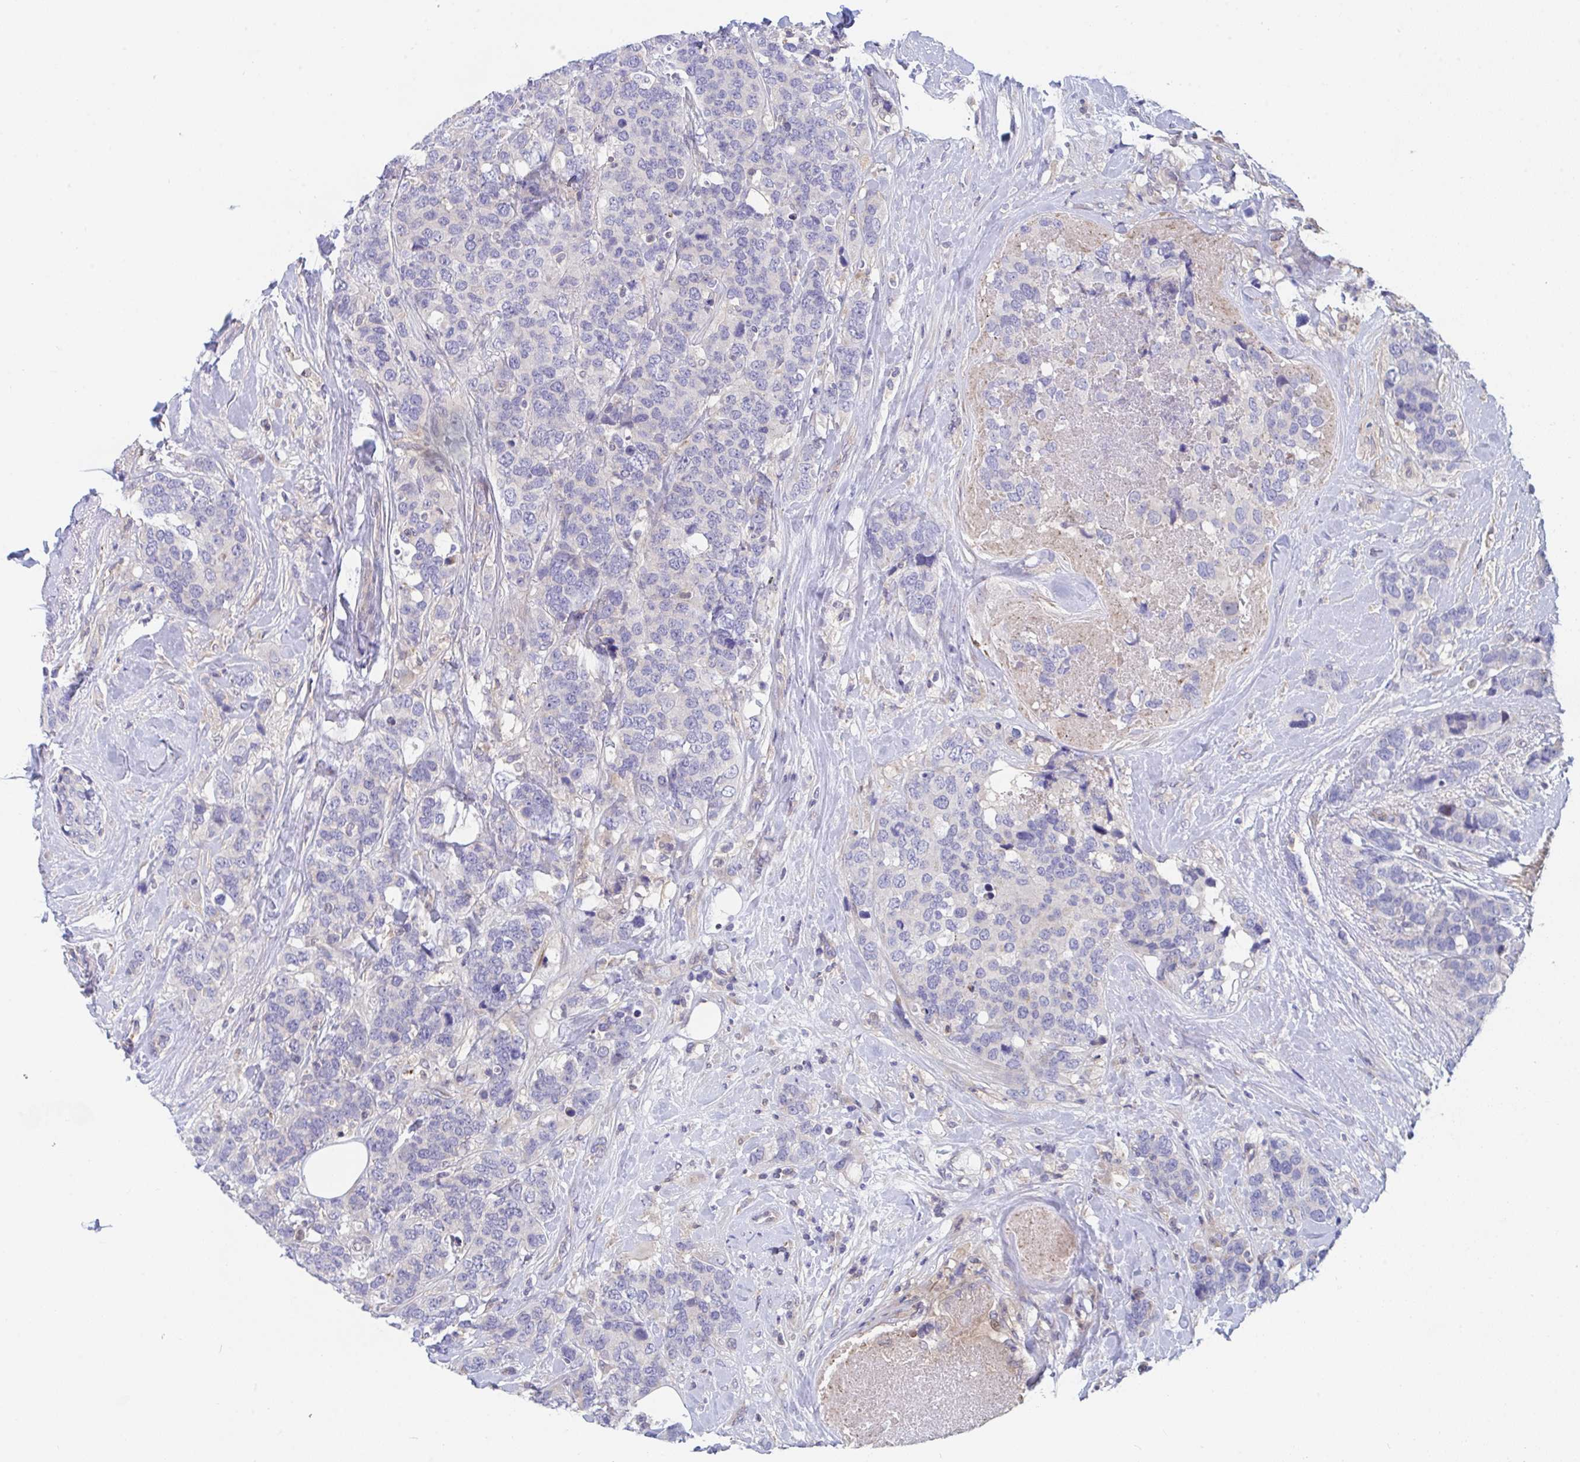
{"staining": {"intensity": "negative", "quantity": "none", "location": "none"}, "tissue": "breast cancer", "cell_type": "Tumor cells", "image_type": "cancer", "snomed": [{"axis": "morphology", "description": "Lobular carcinoma"}, {"axis": "topography", "description": "Breast"}], "caption": "The photomicrograph shows no significant positivity in tumor cells of lobular carcinoma (breast).", "gene": "P2RX3", "patient": {"sex": "female", "age": 59}}